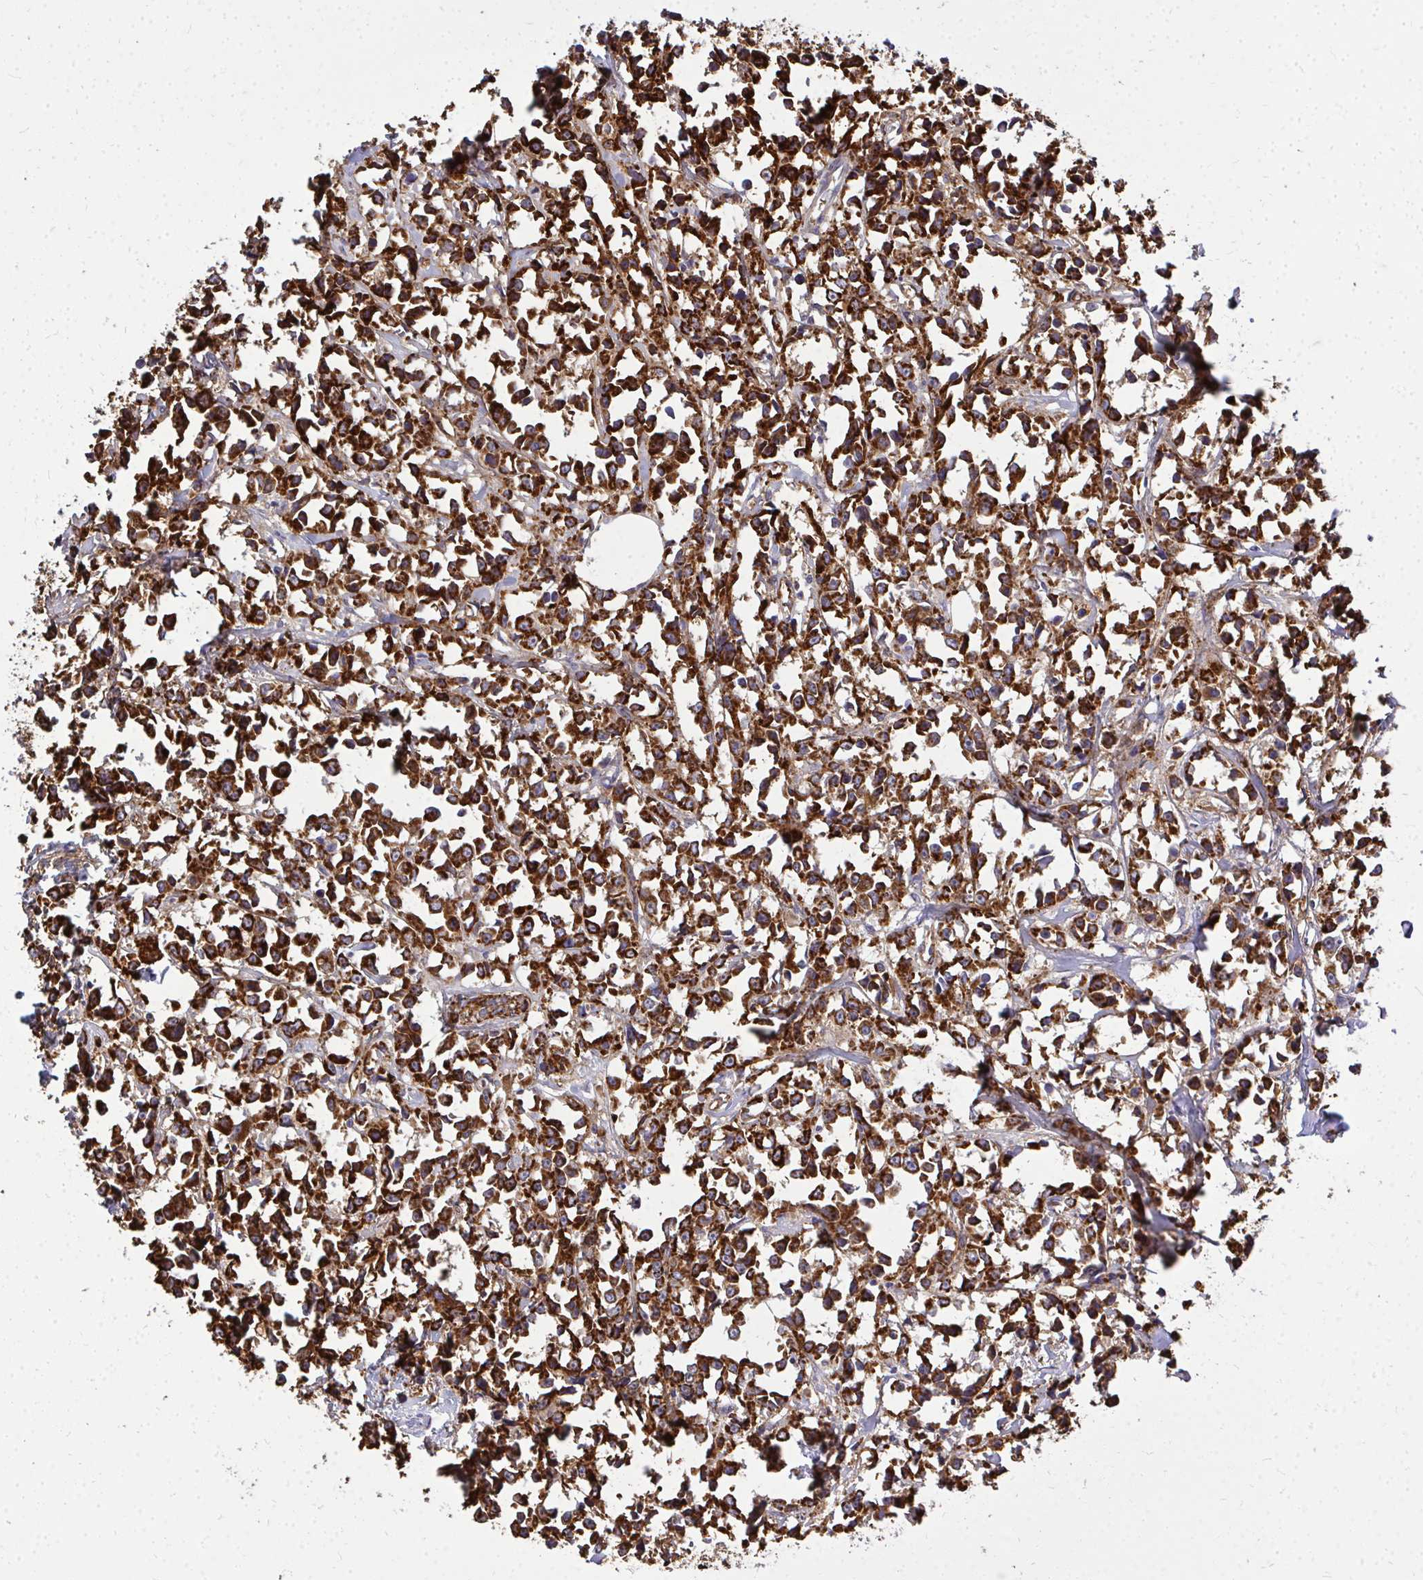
{"staining": {"intensity": "strong", "quantity": ">75%", "location": "cytoplasmic/membranous"}, "tissue": "breast cancer", "cell_type": "Tumor cells", "image_type": "cancer", "snomed": [{"axis": "morphology", "description": "Duct carcinoma"}, {"axis": "topography", "description": "Breast"}], "caption": "Human breast cancer stained for a protein (brown) displays strong cytoplasmic/membranous positive positivity in approximately >75% of tumor cells.", "gene": "MARCKSL1", "patient": {"sex": "female", "age": 80}}